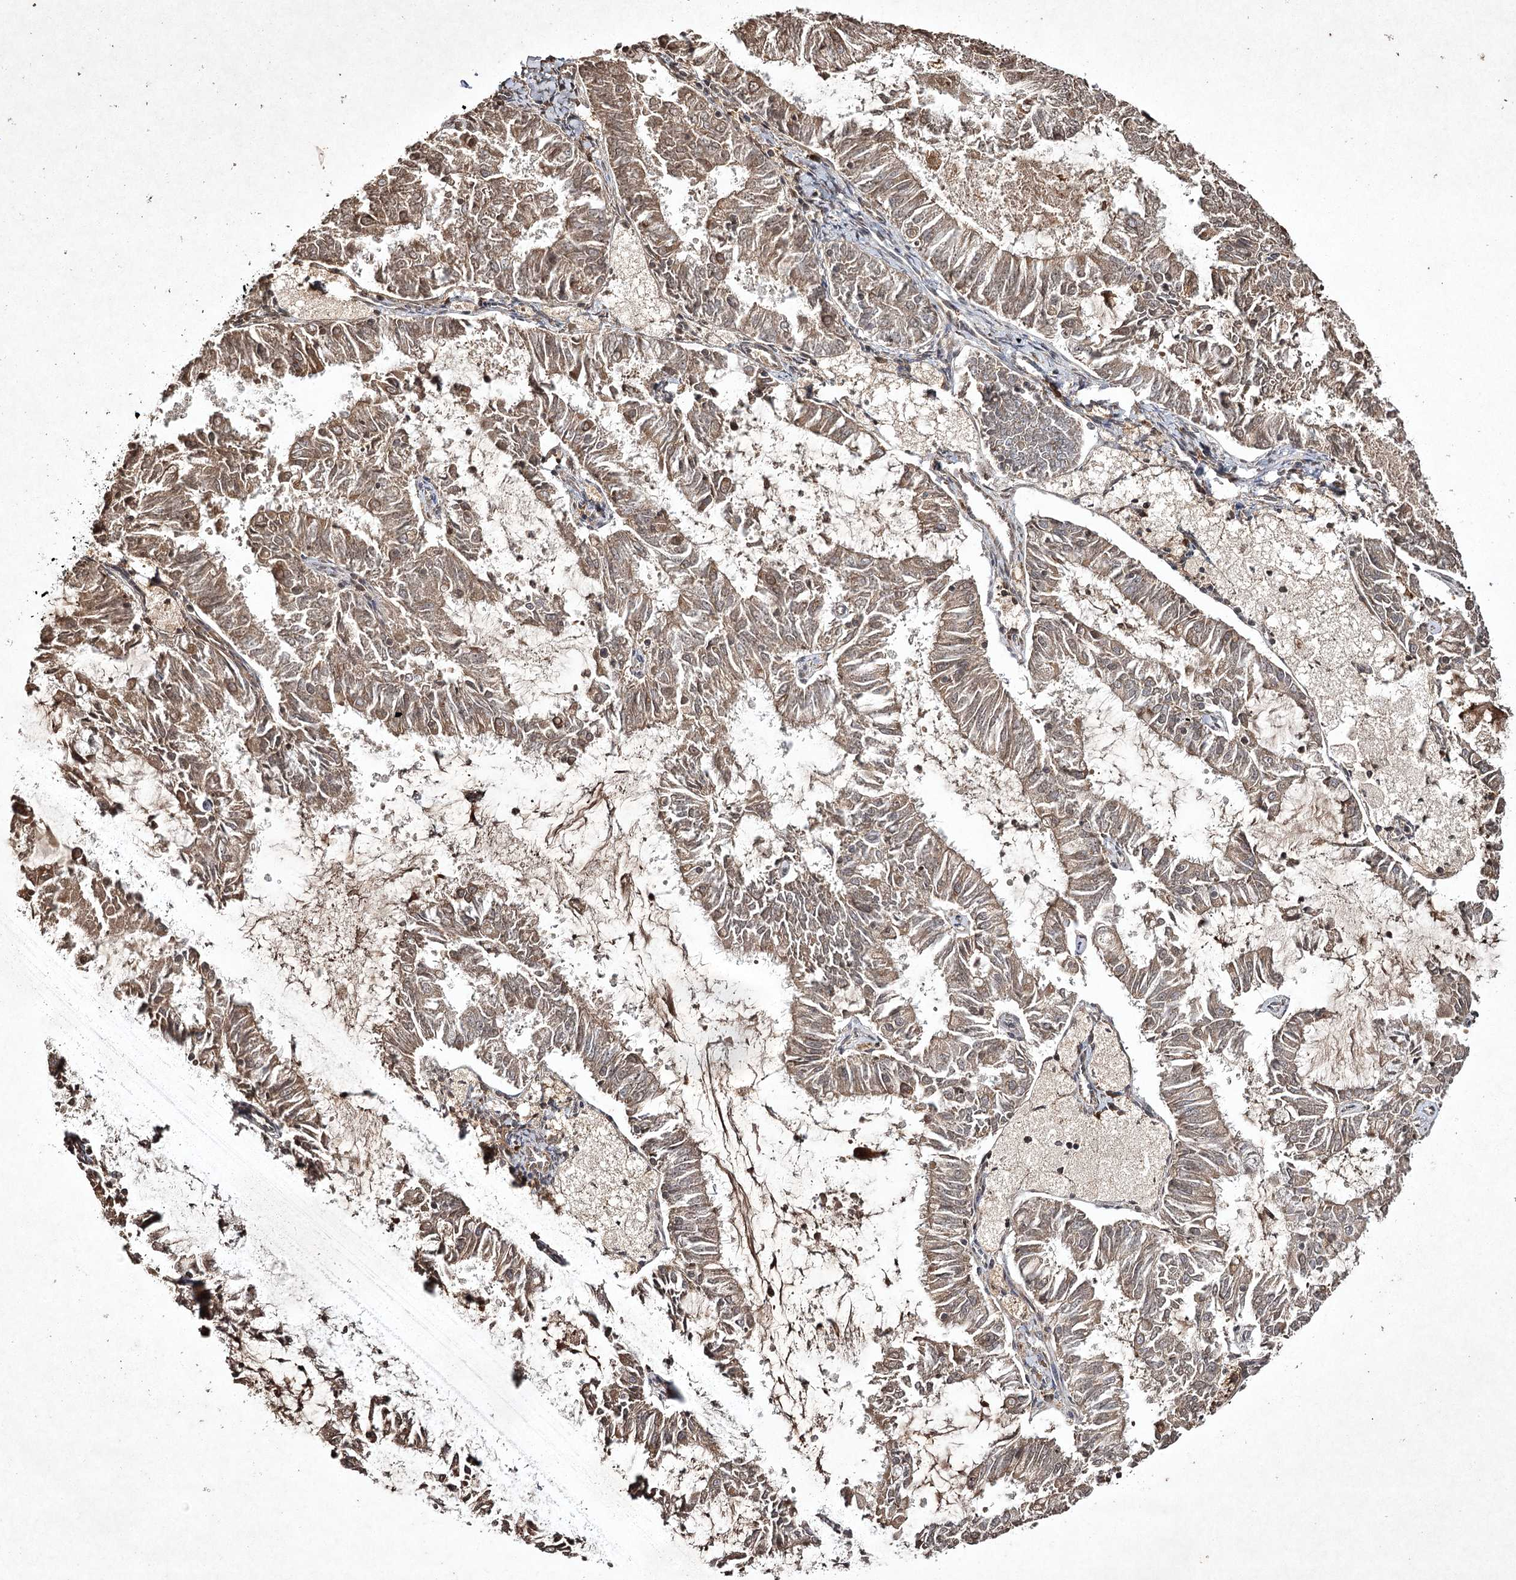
{"staining": {"intensity": "moderate", "quantity": "25%-75%", "location": "cytoplasmic/membranous"}, "tissue": "endometrial cancer", "cell_type": "Tumor cells", "image_type": "cancer", "snomed": [{"axis": "morphology", "description": "Adenocarcinoma, NOS"}, {"axis": "topography", "description": "Endometrium"}], "caption": "Immunohistochemistry image of human endometrial cancer (adenocarcinoma) stained for a protein (brown), which demonstrates medium levels of moderate cytoplasmic/membranous positivity in approximately 25%-75% of tumor cells.", "gene": "CYP2B6", "patient": {"sex": "female", "age": 57}}